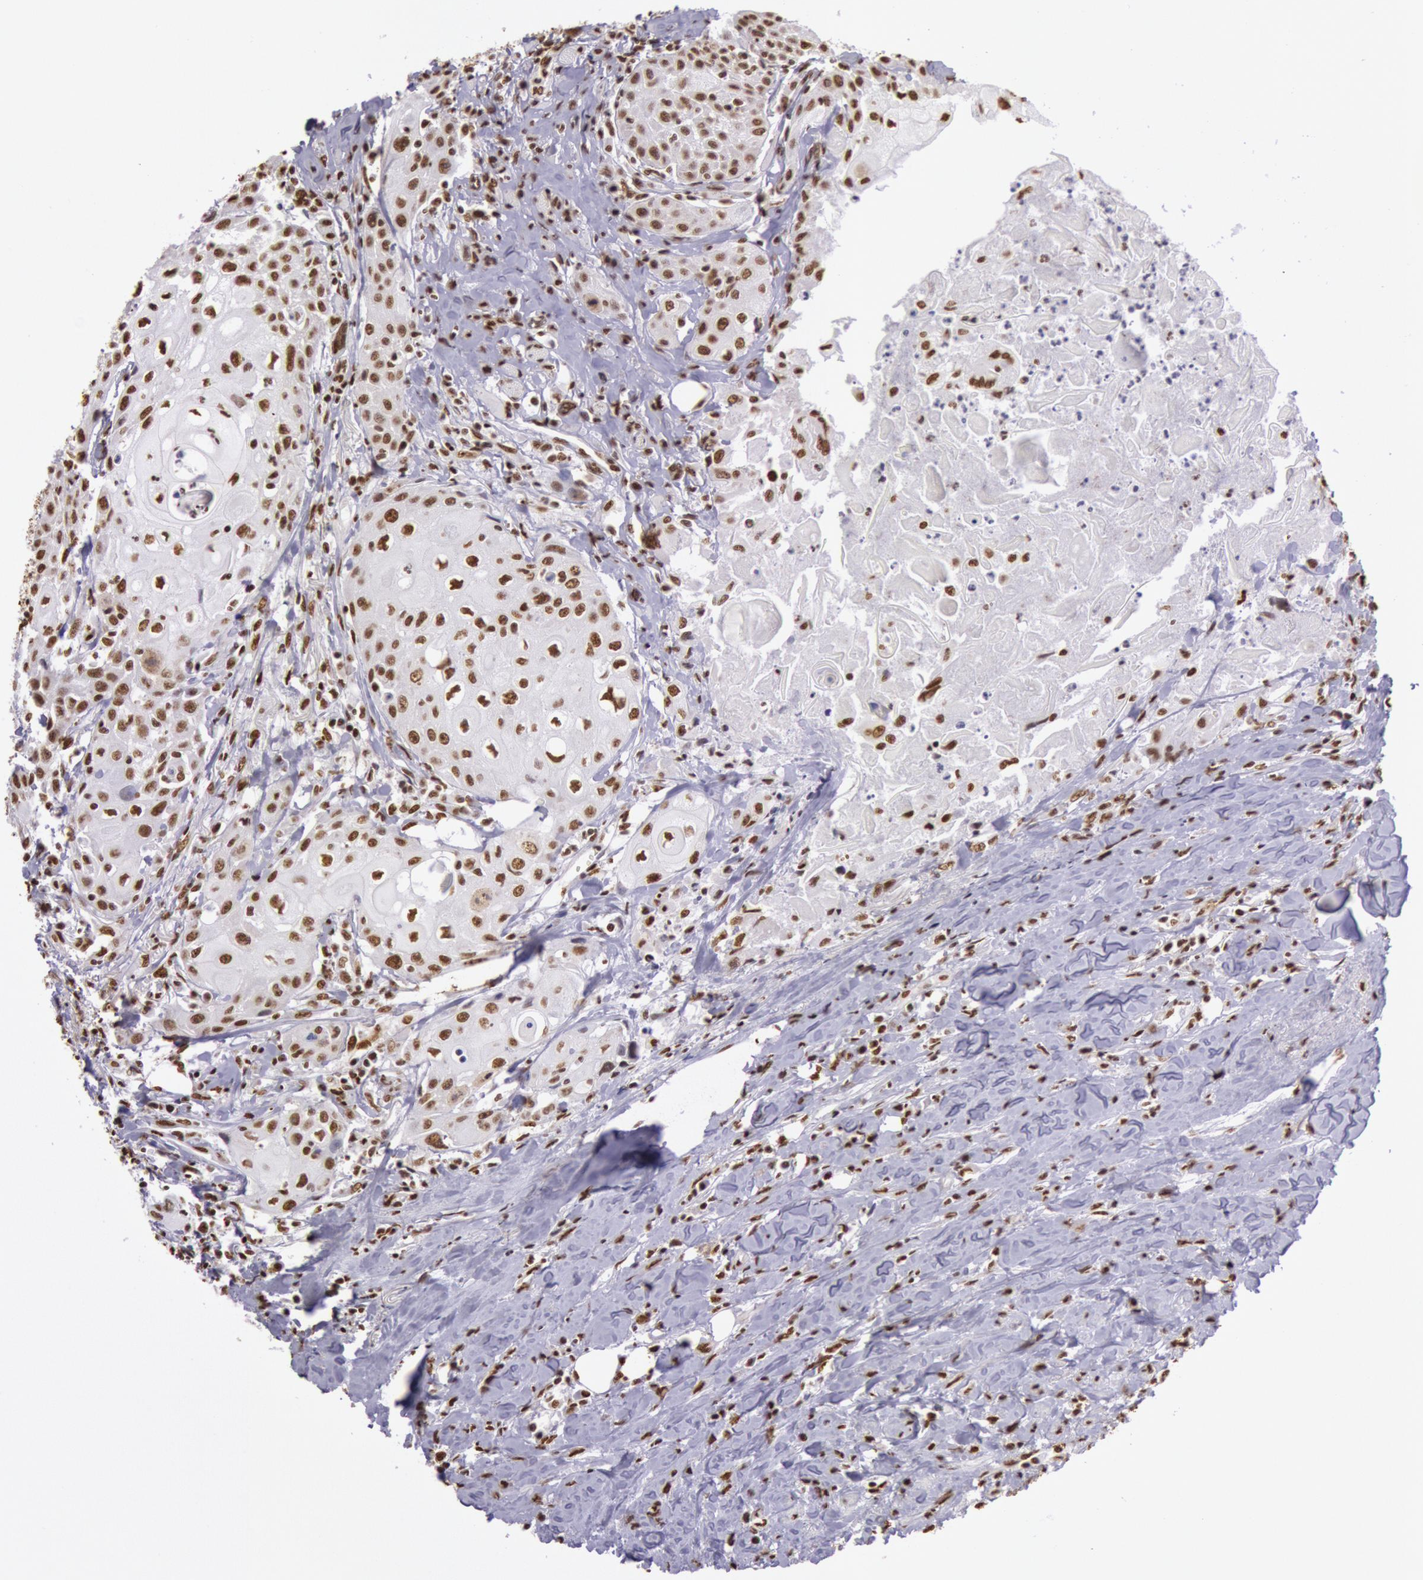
{"staining": {"intensity": "moderate", "quantity": ">75%", "location": "nuclear"}, "tissue": "head and neck cancer", "cell_type": "Tumor cells", "image_type": "cancer", "snomed": [{"axis": "morphology", "description": "Squamous cell carcinoma, NOS"}, {"axis": "topography", "description": "Oral tissue"}, {"axis": "topography", "description": "Head-Neck"}], "caption": "IHC (DAB (3,3'-diaminobenzidine)) staining of head and neck cancer displays moderate nuclear protein positivity in approximately >75% of tumor cells. (brown staining indicates protein expression, while blue staining denotes nuclei).", "gene": "HNRNPH2", "patient": {"sex": "female", "age": 82}}